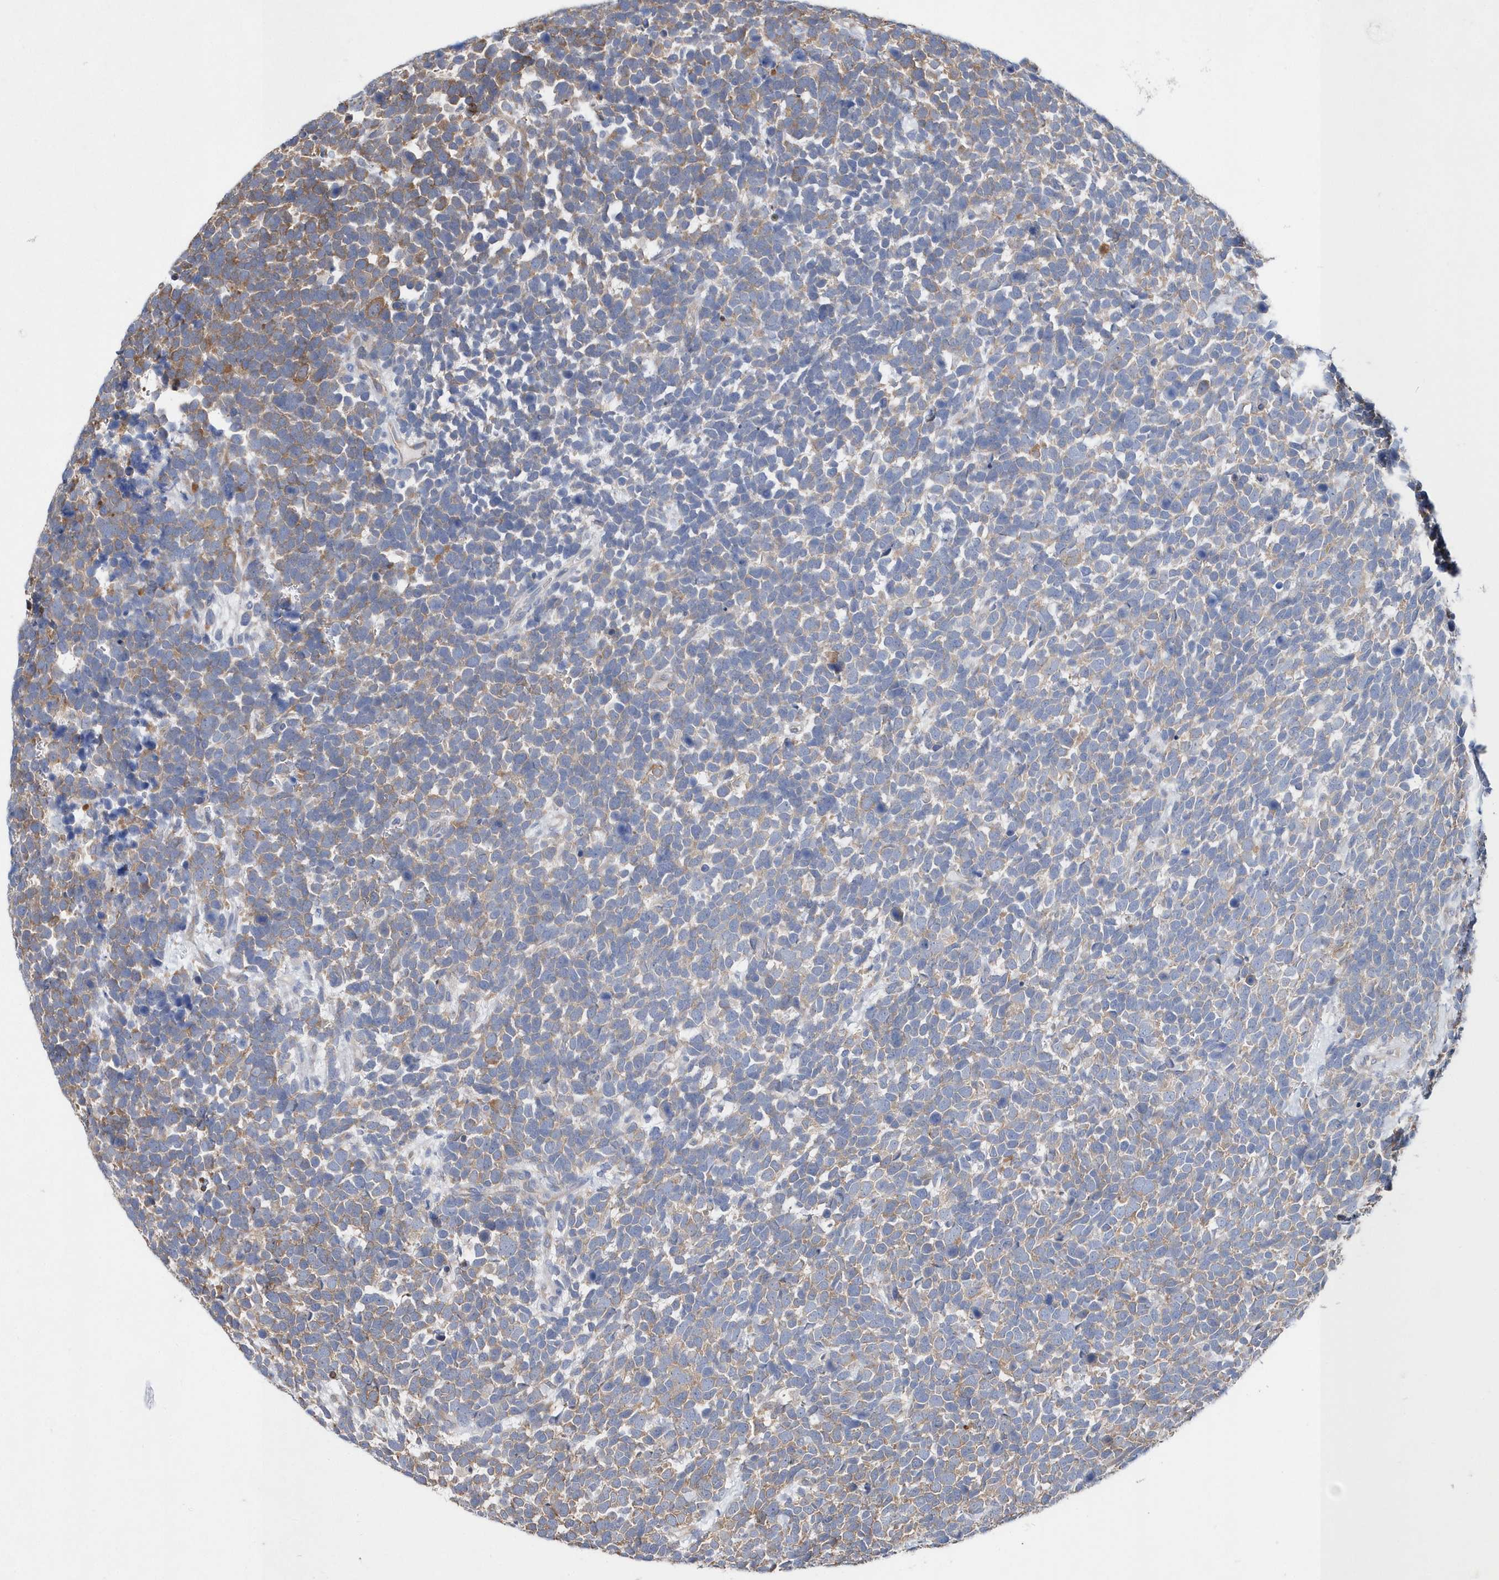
{"staining": {"intensity": "weak", "quantity": "25%-75%", "location": "cytoplasmic/membranous"}, "tissue": "urothelial cancer", "cell_type": "Tumor cells", "image_type": "cancer", "snomed": [{"axis": "morphology", "description": "Urothelial carcinoma, High grade"}, {"axis": "topography", "description": "Urinary bladder"}], "caption": "This photomicrograph exhibits immunohistochemistry staining of human urothelial cancer, with low weak cytoplasmic/membranous expression in about 25%-75% of tumor cells.", "gene": "JKAMP", "patient": {"sex": "female", "age": 82}}